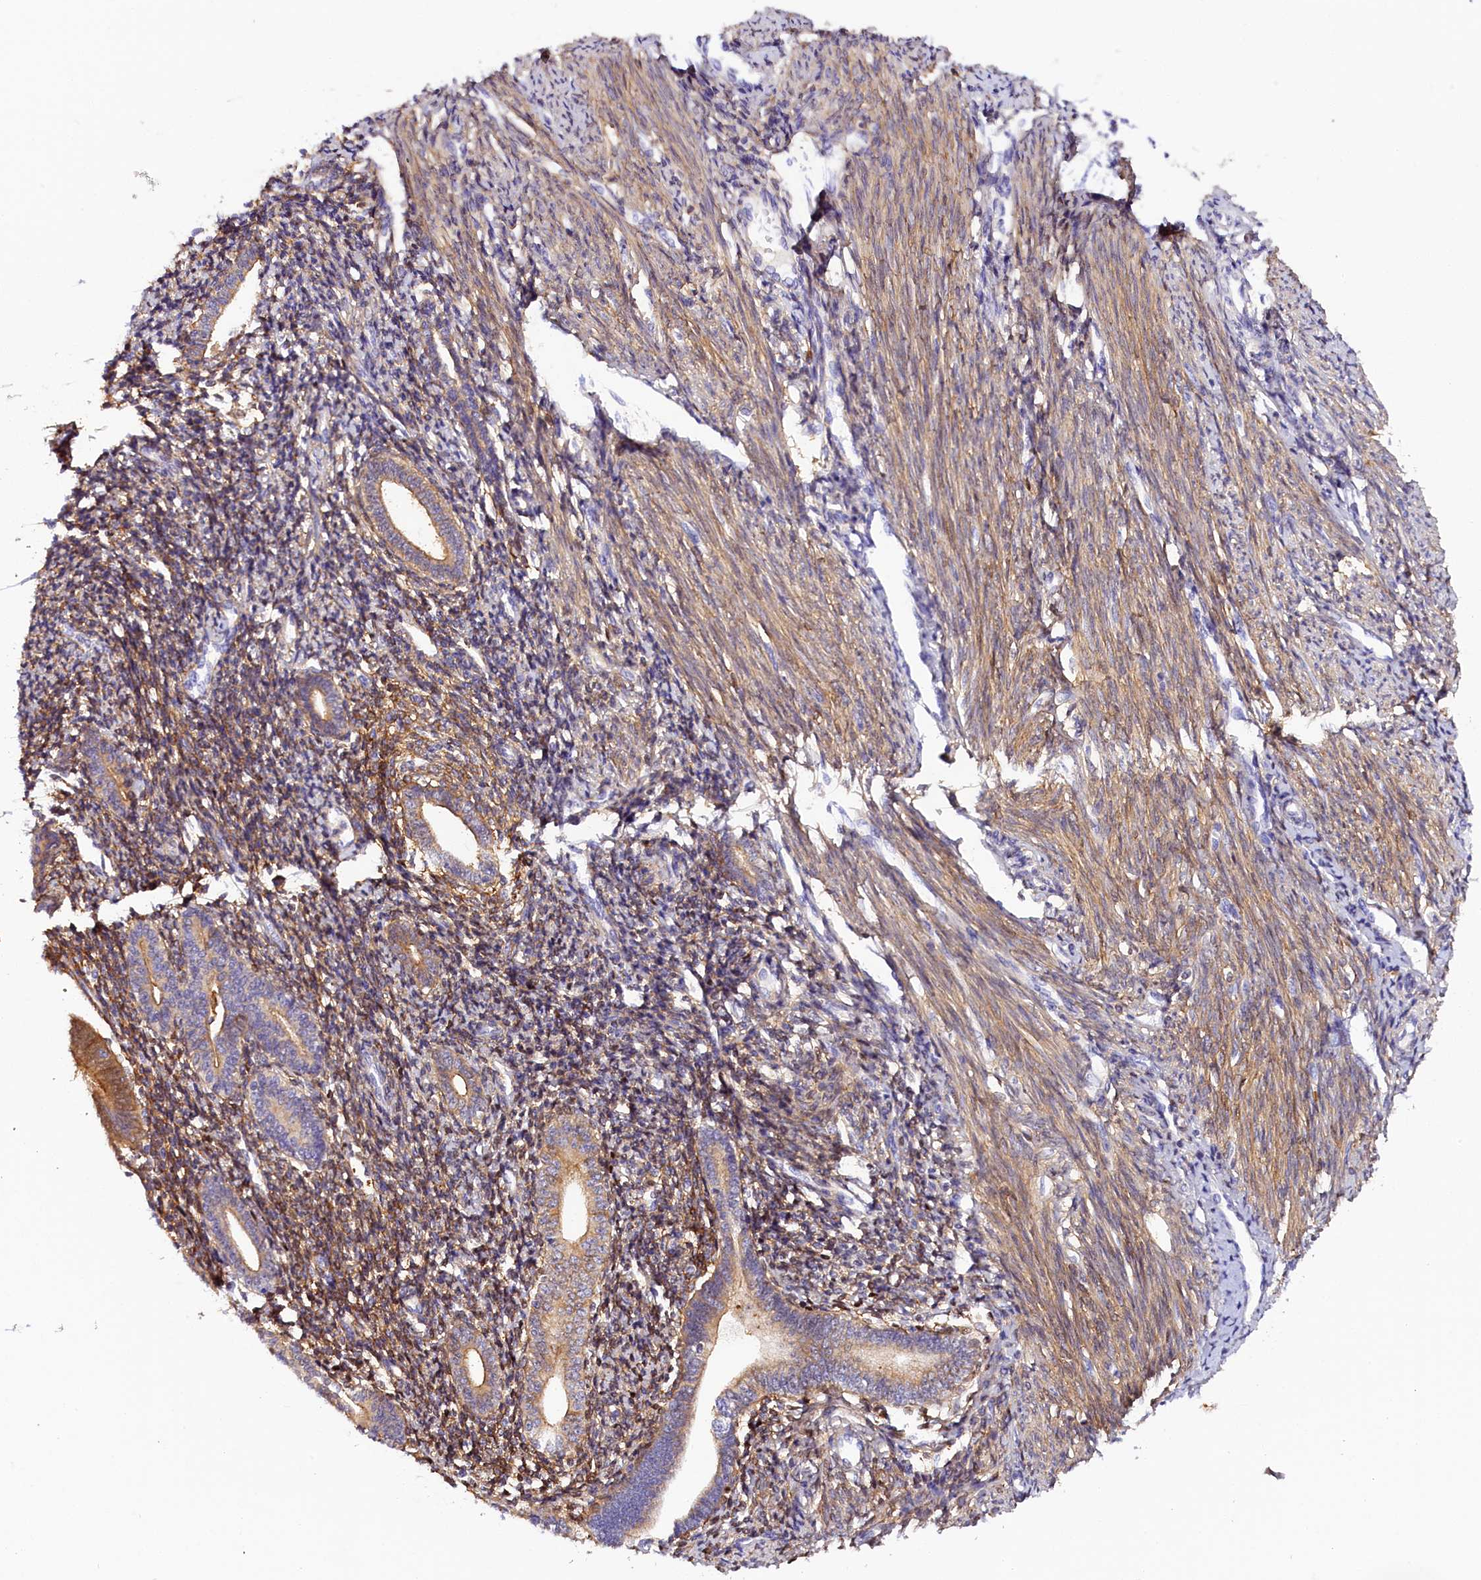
{"staining": {"intensity": "moderate", "quantity": "25%-75%", "location": "cytoplasmic/membranous"}, "tissue": "endometrium", "cell_type": "Cells in endometrial stroma", "image_type": "normal", "snomed": [{"axis": "morphology", "description": "Normal tissue, NOS"}, {"axis": "topography", "description": "Endometrium"}], "caption": "Moderate cytoplasmic/membranous staining is appreciated in about 25%-75% of cells in endometrial stroma in normal endometrium. (DAB IHC with brightfield microscopy, high magnification).", "gene": "KATNB1", "patient": {"sex": "female", "age": 56}}